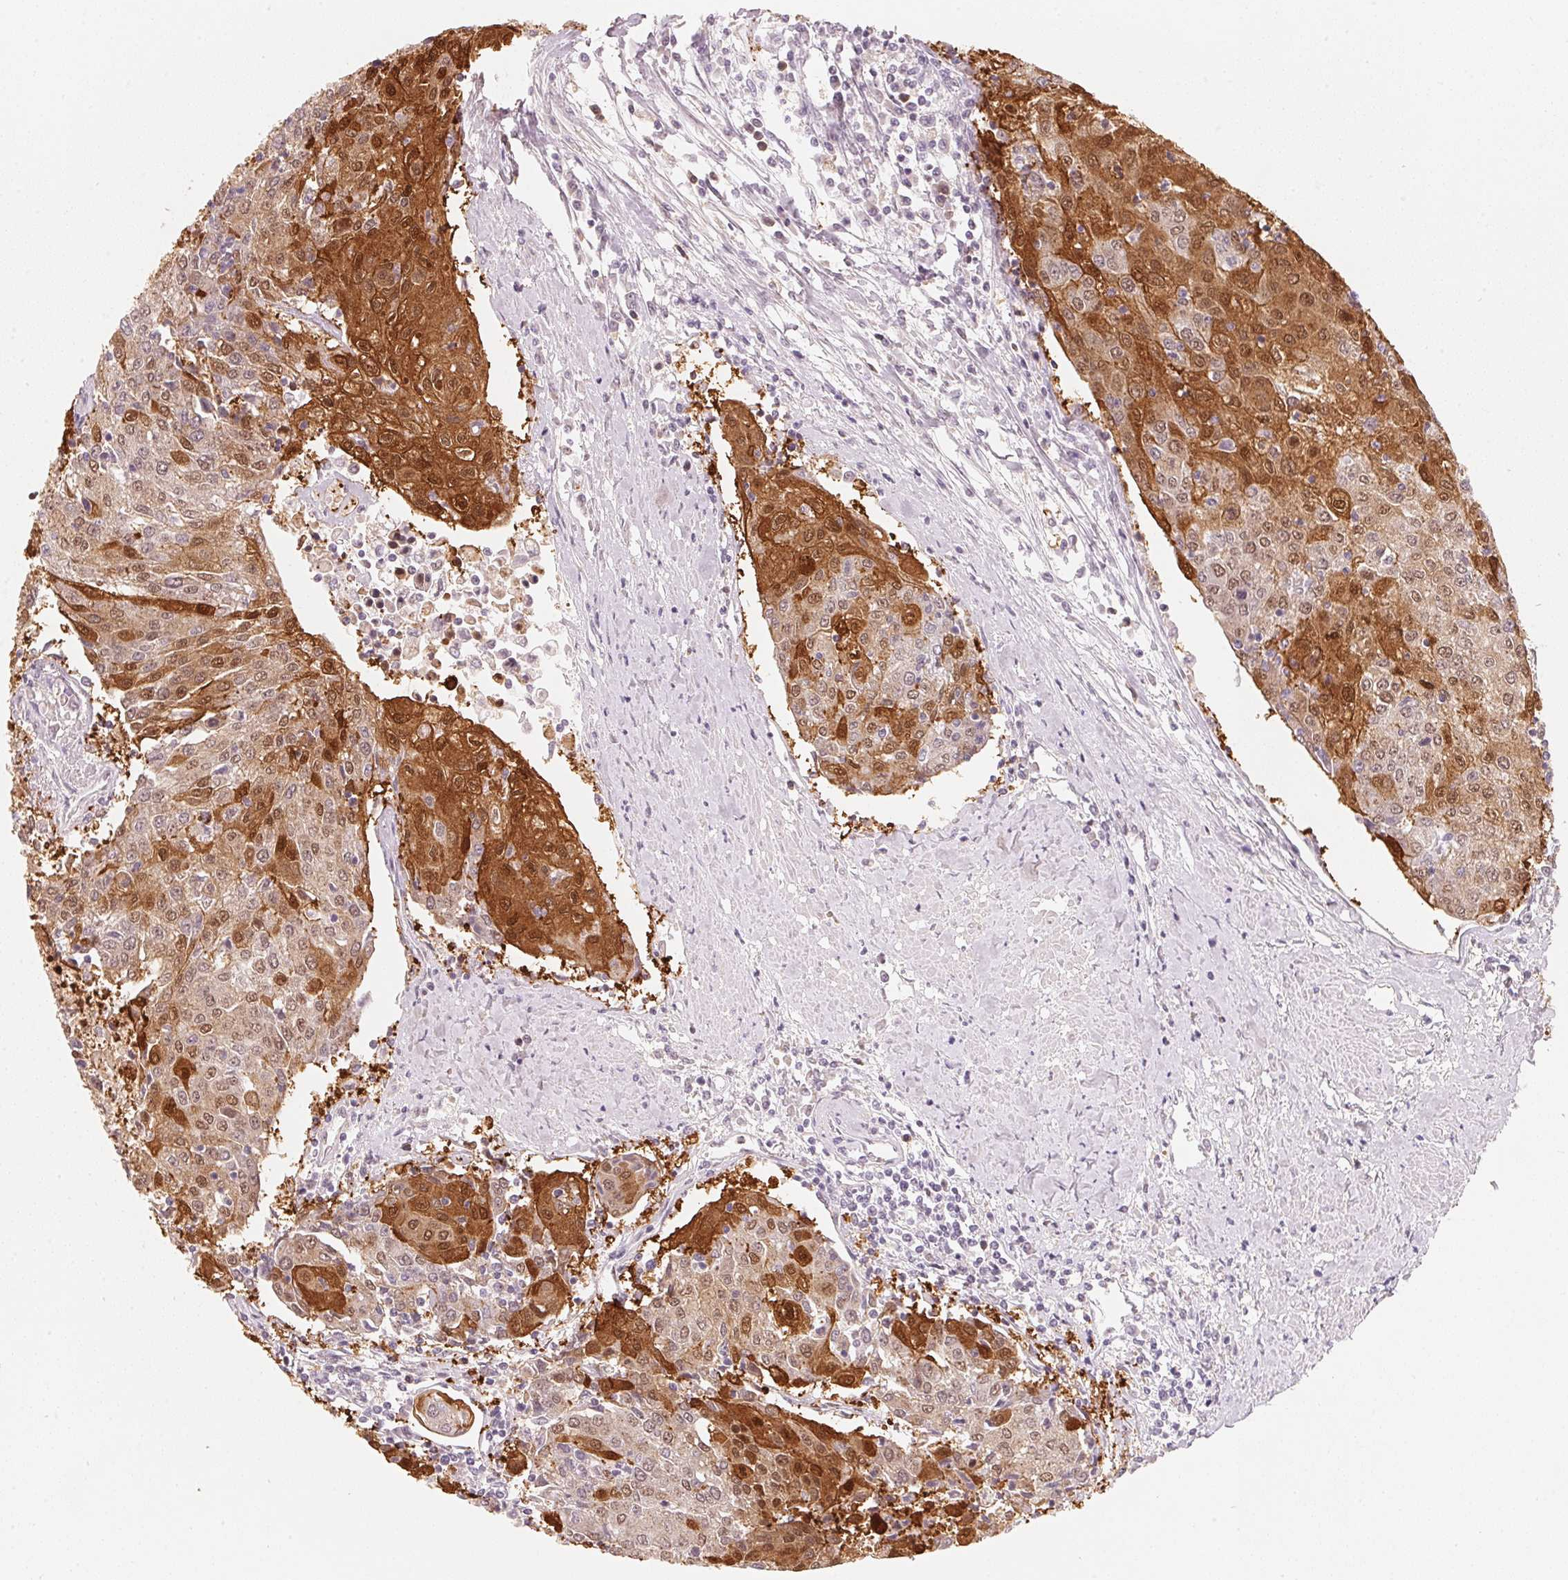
{"staining": {"intensity": "strong", "quantity": "25%-75%", "location": "cytoplasmic/membranous,nuclear"}, "tissue": "urothelial cancer", "cell_type": "Tumor cells", "image_type": "cancer", "snomed": [{"axis": "morphology", "description": "Urothelial carcinoma, High grade"}, {"axis": "topography", "description": "Urinary bladder"}], "caption": "Brown immunohistochemical staining in urothelial cancer demonstrates strong cytoplasmic/membranous and nuclear positivity in approximately 25%-75% of tumor cells.", "gene": "ARHGAP22", "patient": {"sex": "female", "age": 85}}